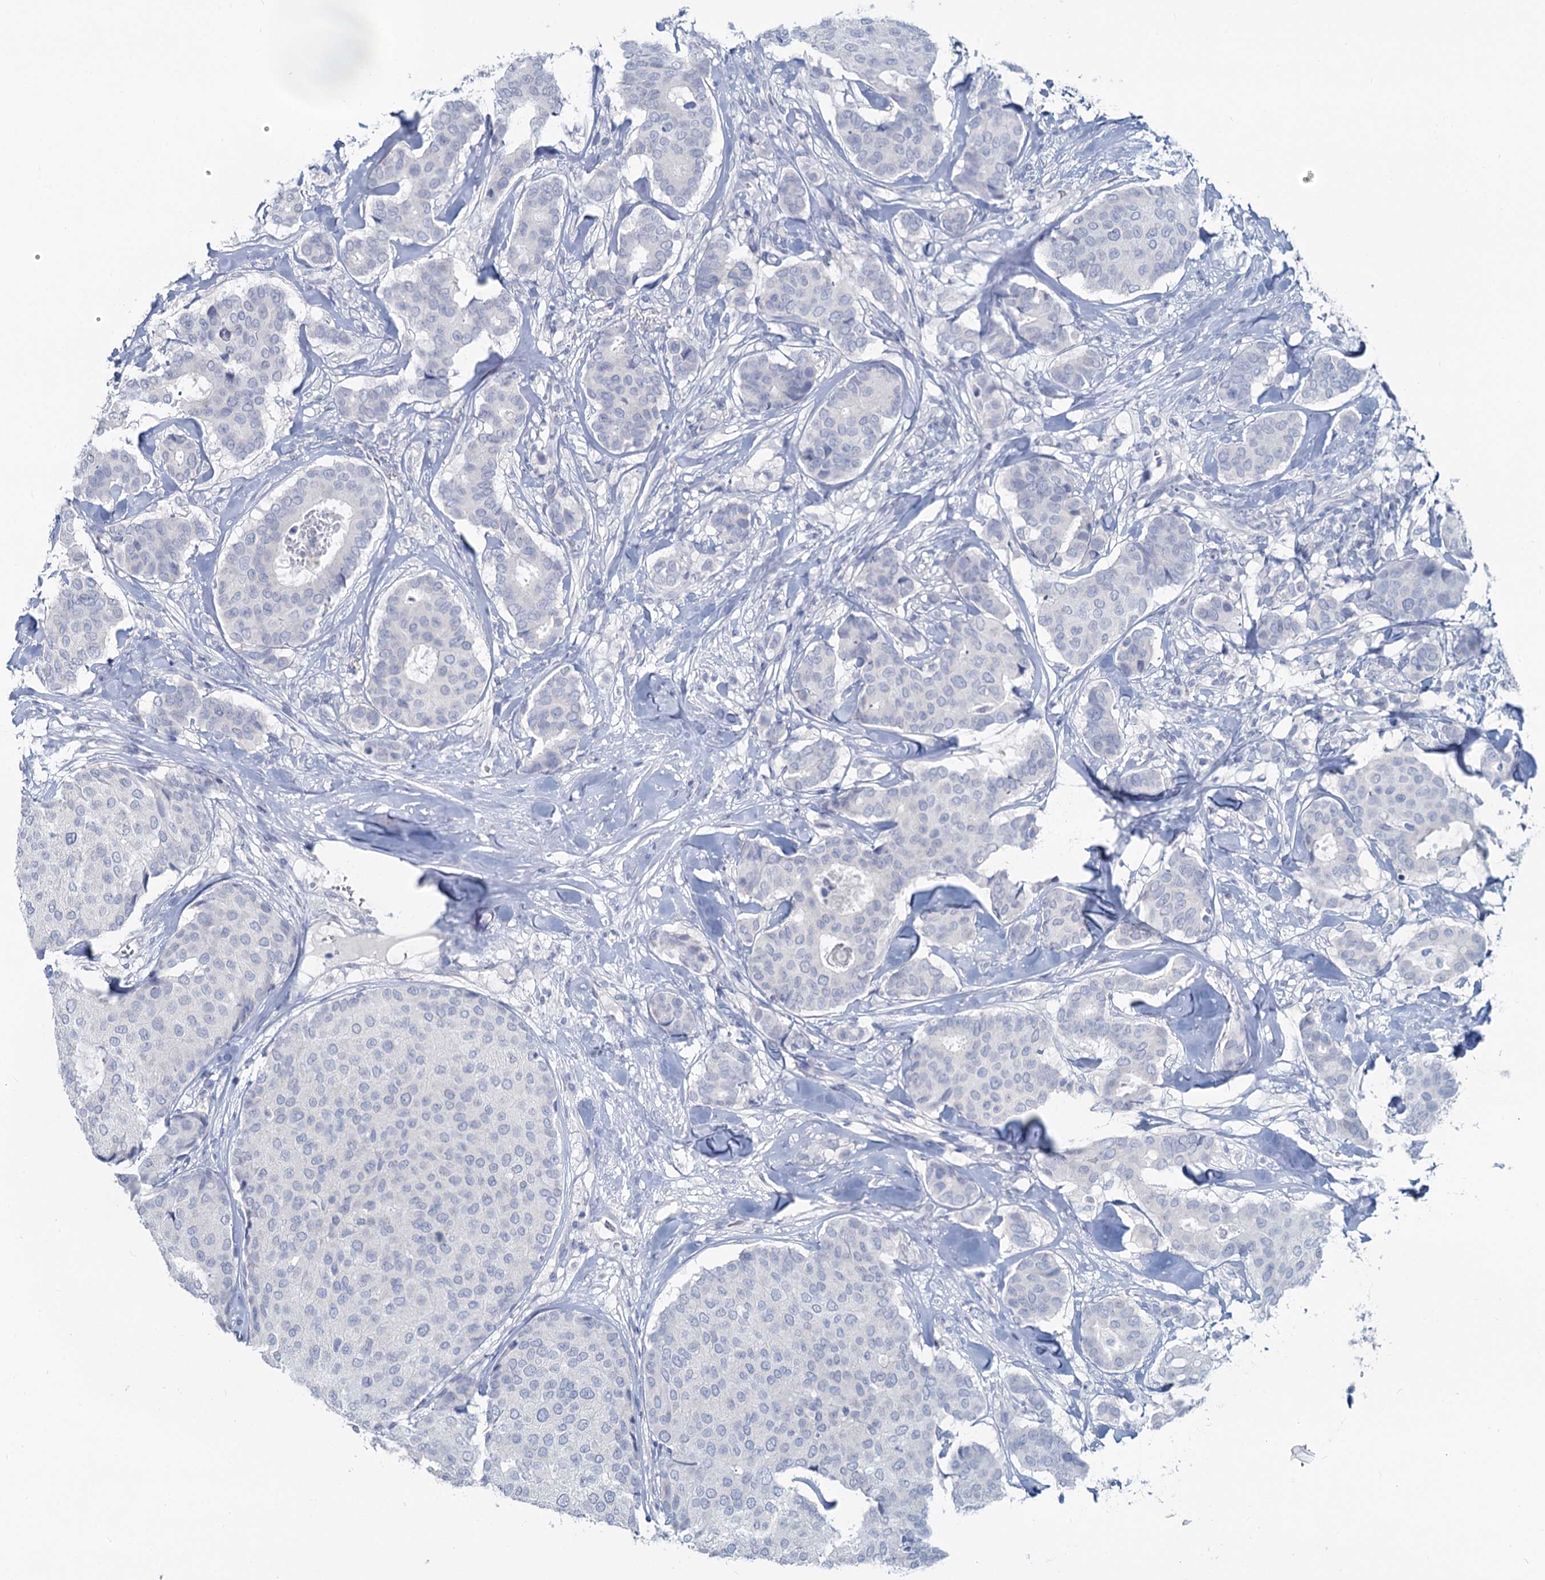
{"staining": {"intensity": "negative", "quantity": "none", "location": "none"}, "tissue": "breast cancer", "cell_type": "Tumor cells", "image_type": "cancer", "snomed": [{"axis": "morphology", "description": "Duct carcinoma"}, {"axis": "topography", "description": "Breast"}], "caption": "High power microscopy histopathology image of an IHC photomicrograph of breast cancer, revealing no significant staining in tumor cells.", "gene": "CHGA", "patient": {"sex": "female", "age": 75}}